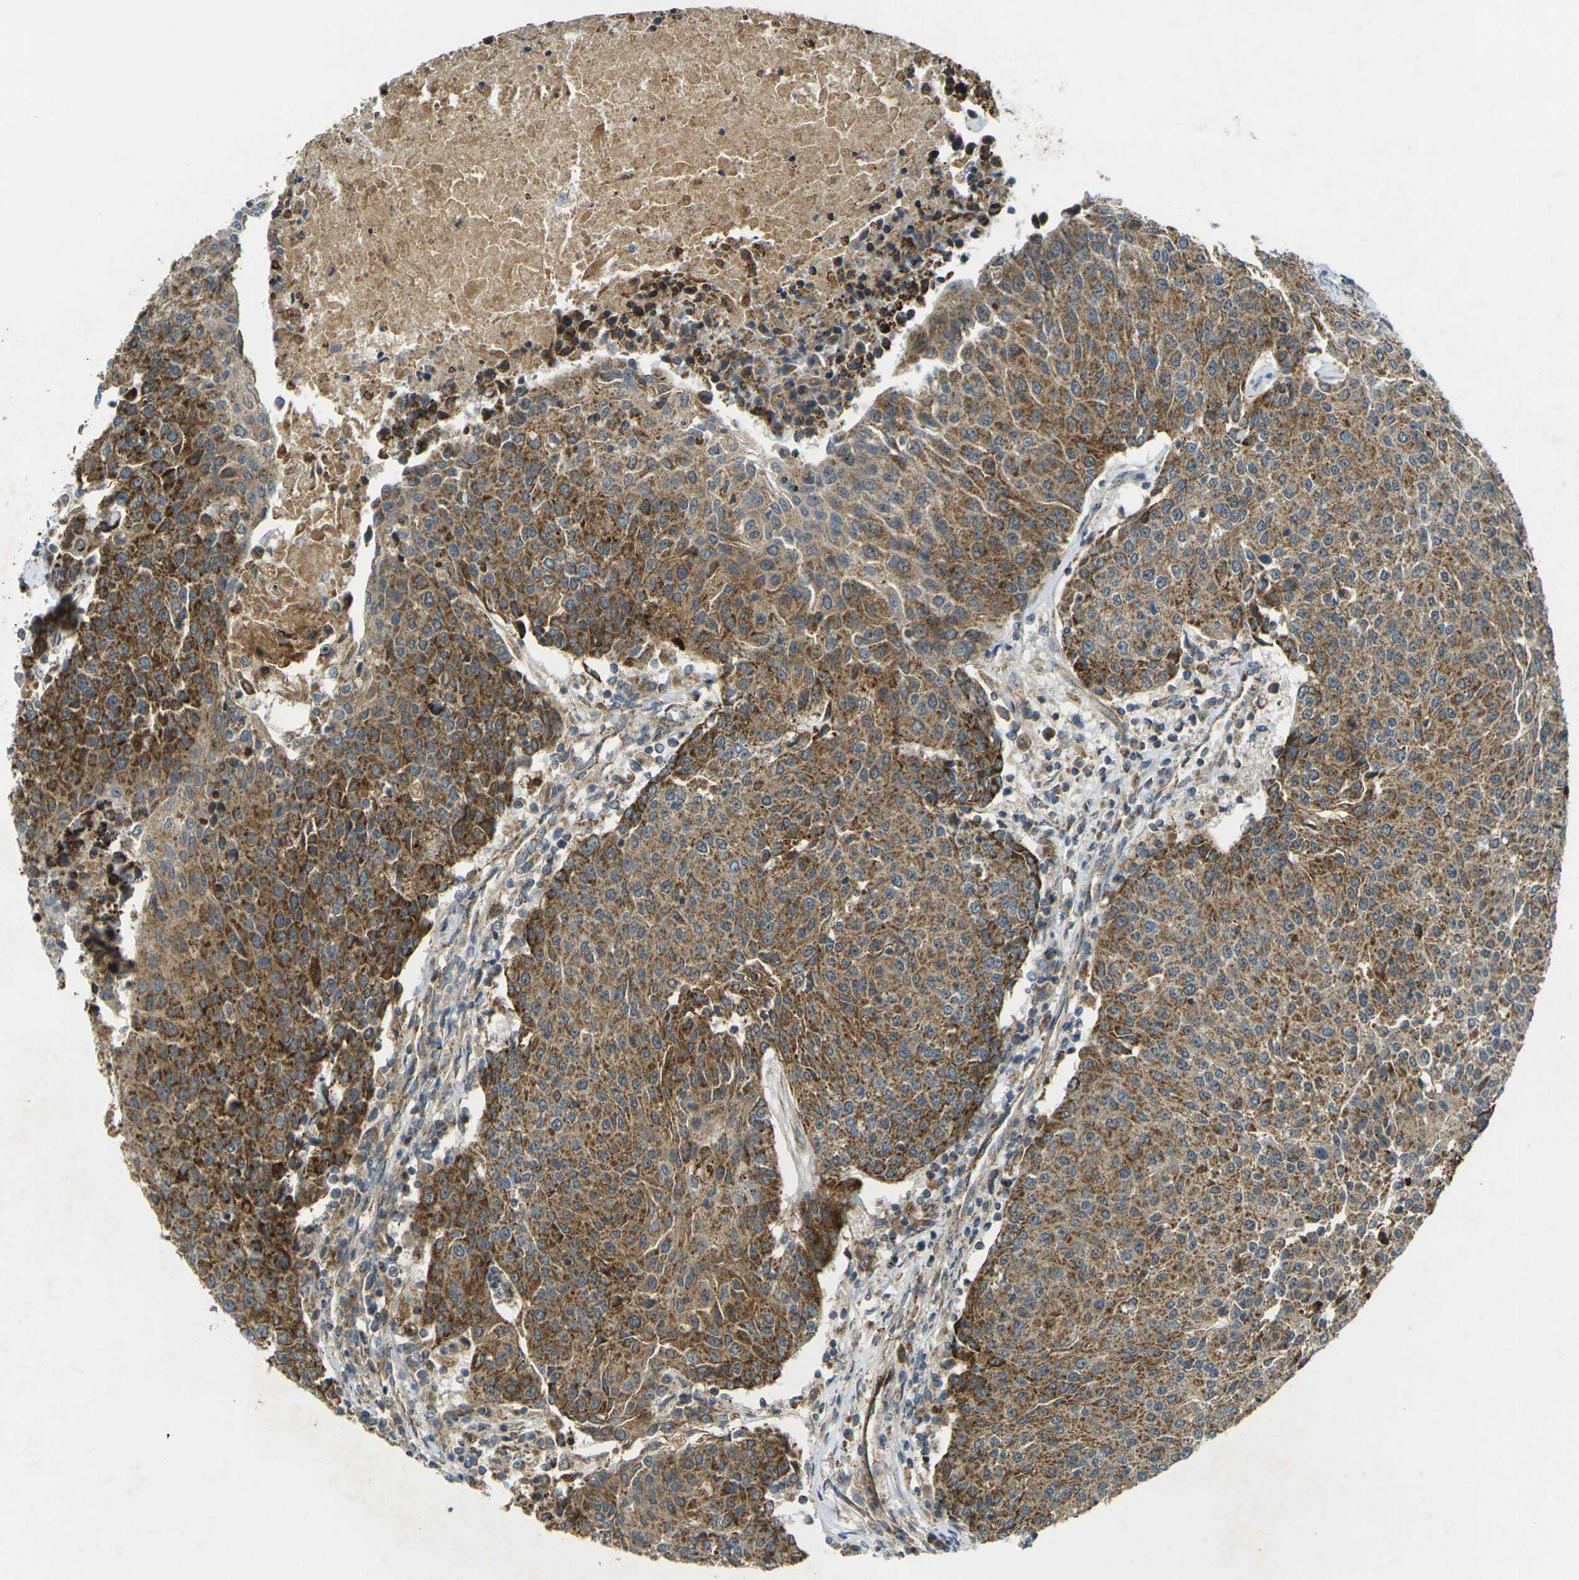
{"staining": {"intensity": "moderate", "quantity": ">75%", "location": "cytoplasmic/membranous"}, "tissue": "urothelial cancer", "cell_type": "Tumor cells", "image_type": "cancer", "snomed": [{"axis": "morphology", "description": "Urothelial carcinoma, High grade"}, {"axis": "topography", "description": "Urinary bladder"}], "caption": "Protein staining demonstrates moderate cytoplasmic/membranous expression in approximately >75% of tumor cells in high-grade urothelial carcinoma. (Brightfield microscopy of DAB IHC at high magnification).", "gene": "IGF1R", "patient": {"sex": "female", "age": 85}}